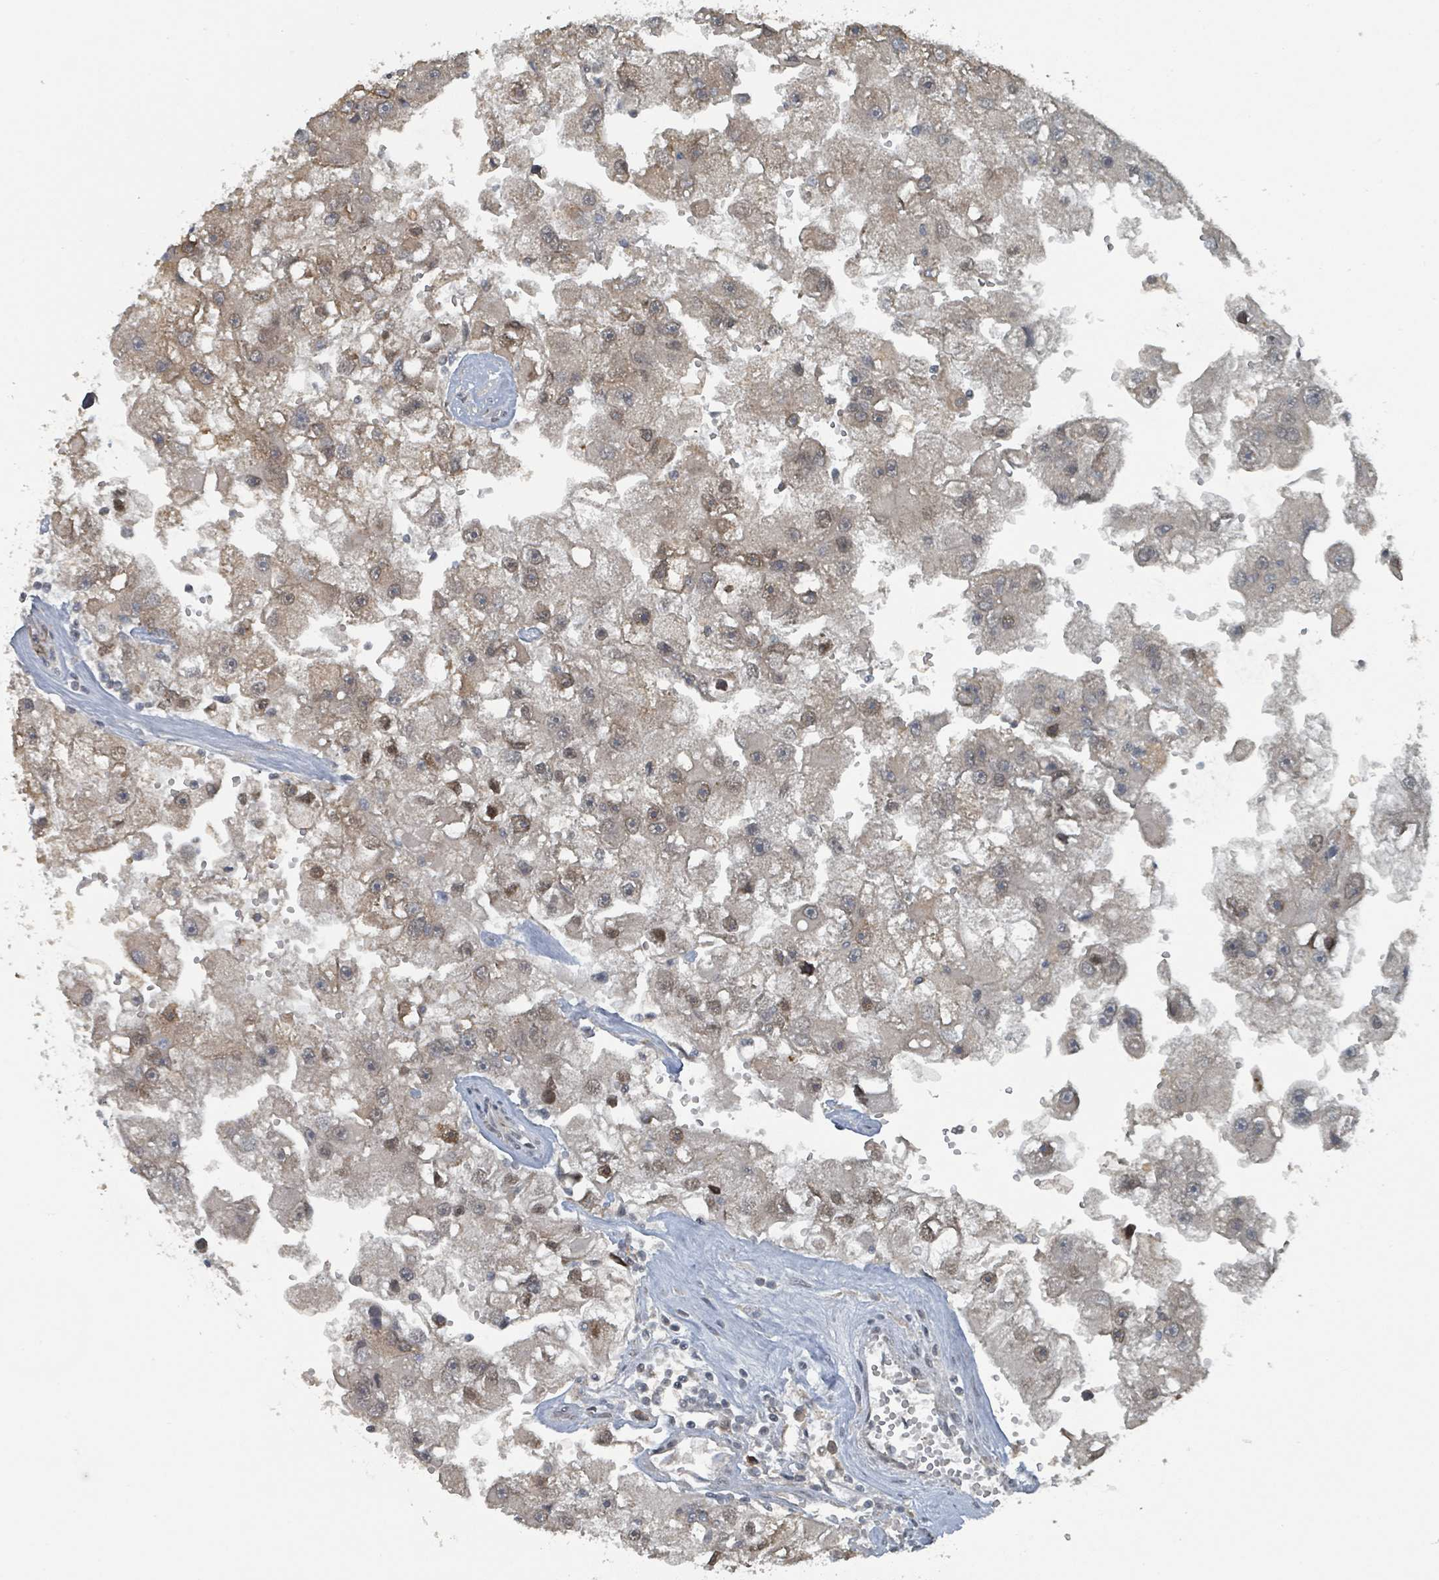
{"staining": {"intensity": "moderate", "quantity": "25%-75%", "location": "cytoplasmic/membranous,nuclear"}, "tissue": "renal cancer", "cell_type": "Tumor cells", "image_type": "cancer", "snomed": [{"axis": "morphology", "description": "Adenocarcinoma, NOS"}, {"axis": "topography", "description": "Kidney"}], "caption": "This histopathology image reveals IHC staining of renal cancer (adenocarcinoma), with medium moderate cytoplasmic/membranous and nuclear positivity in approximately 25%-75% of tumor cells.", "gene": "PHIP", "patient": {"sex": "male", "age": 63}}